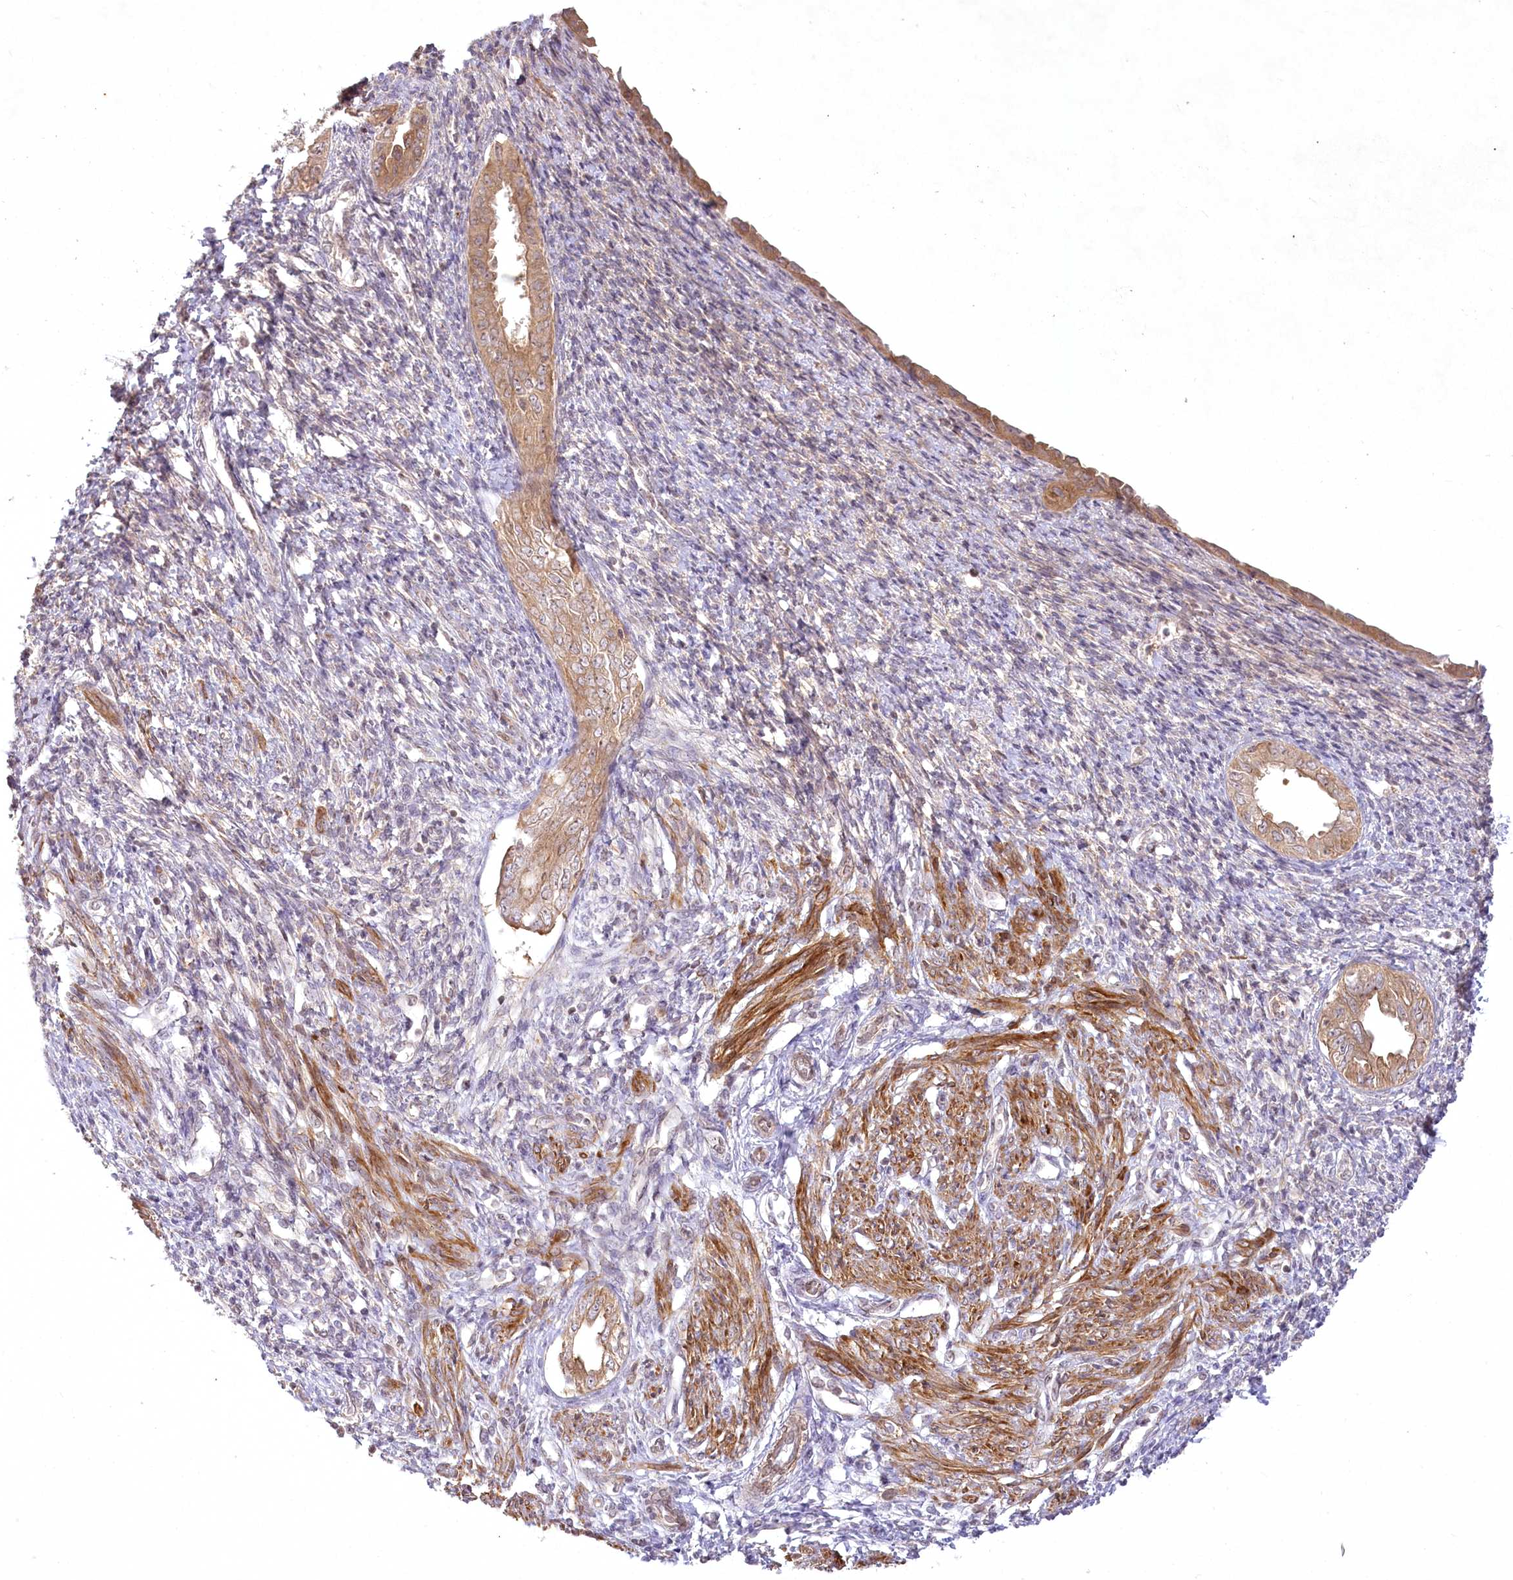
{"staining": {"intensity": "negative", "quantity": "none", "location": "none"}, "tissue": "endometrium", "cell_type": "Cells in endometrial stroma", "image_type": "normal", "snomed": [{"axis": "morphology", "description": "Normal tissue, NOS"}, {"axis": "topography", "description": "Endometrium"}], "caption": "Image shows no protein staining in cells in endometrial stroma of benign endometrium. The staining is performed using DAB (3,3'-diaminobenzidine) brown chromogen with nuclei counter-stained in using hematoxylin.", "gene": "SH2D3A", "patient": {"sex": "female", "age": 66}}